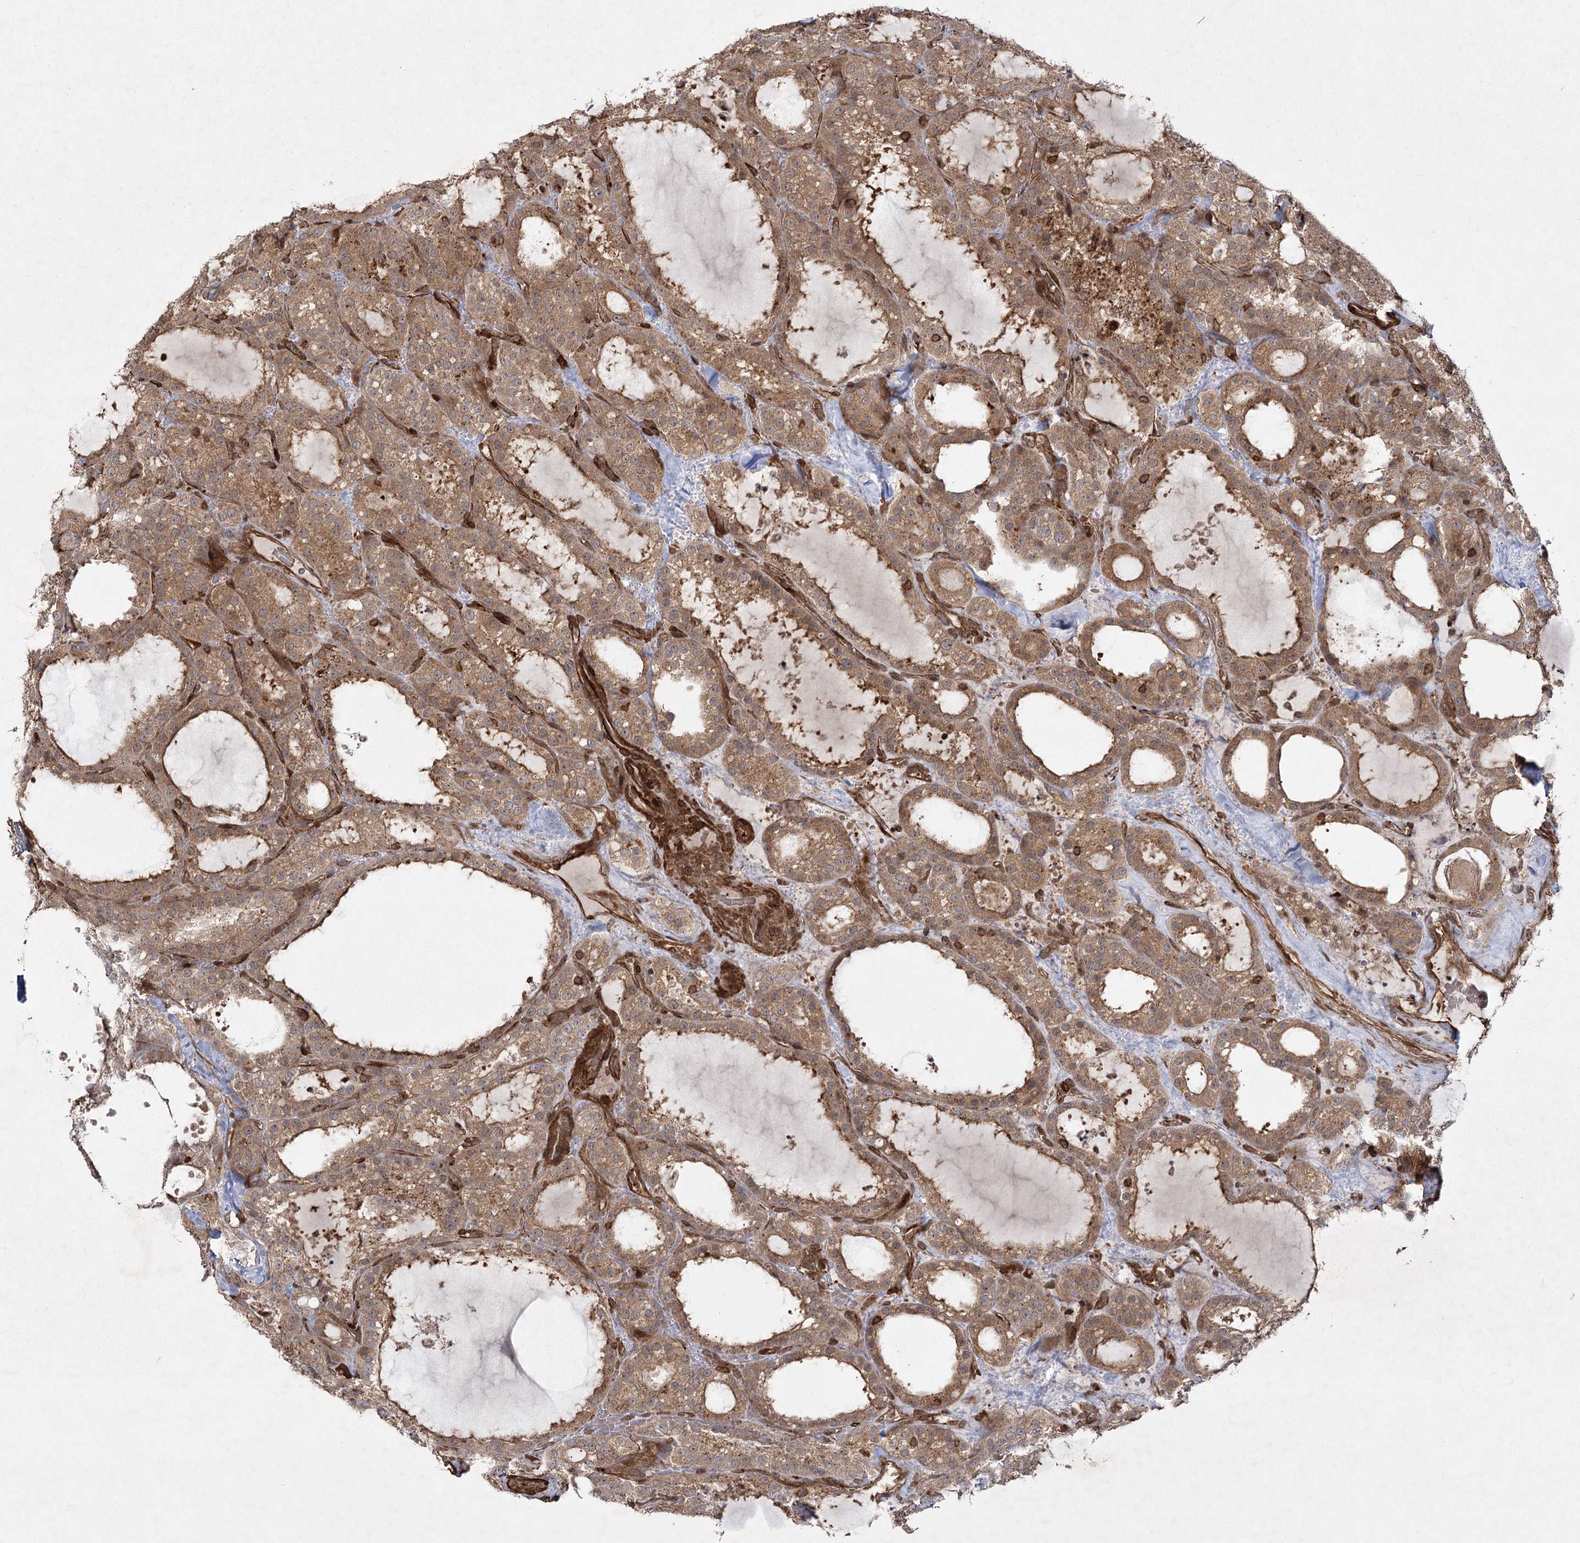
{"staining": {"intensity": "moderate", "quantity": ">75%", "location": "cytoplasmic/membranous"}, "tissue": "thyroid cancer", "cell_type": "Tumor cells", "image_type": "cancer", "snomed": [{"axis": "morphology", "description": "Papillary adenocarcinoma, NOS"}, {"axis": "topography", "description": "Thyroid gland"}], "caption": "DAB (3,3'-diaminobenzidine) immunohistochemical staining of human thyroid cancer shows moderate cytoplasmic/membranous protein staining in about >75% of tumor cells.", "gene": "MDFIC", "patient": {"sex": "male", "age": 77}}